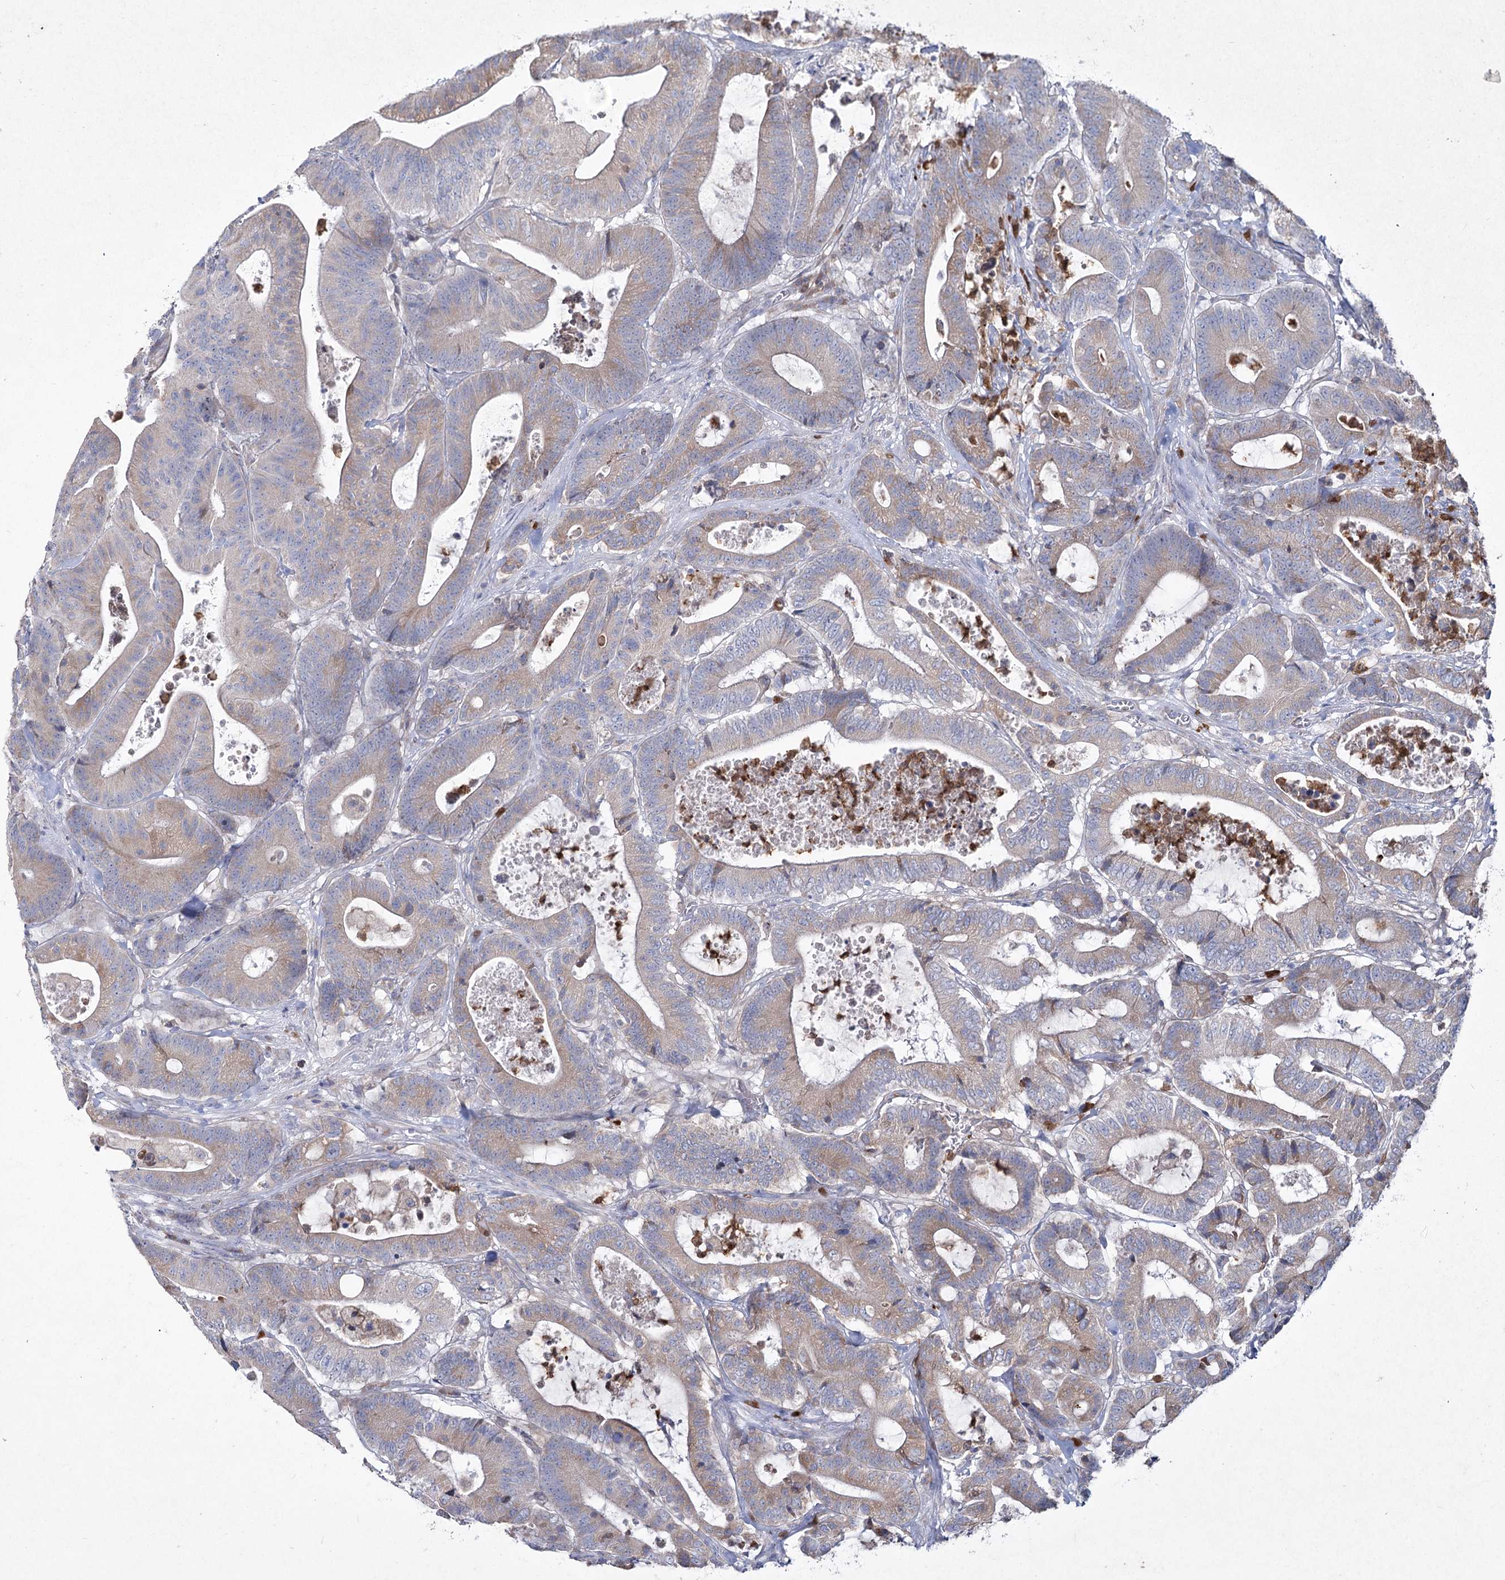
{"staining": {"intensity": "weak", "quantity": "25%-75%", "location": "cytoplasmic/membranous"}, "tissue": "colorectal cancer", "cell_type": "Tumor cells", "image_type": "cancer", "snomed": [{"axis": "morphology", "description": "Adenocarcinoma, NOS"}, {"axis": "topography", "description": "Colon"}], "caption": "There is low levels of weak cytoplasmic/membranous expression in tumor cells of colorectal cancer (adenocarcinoma), as demonstrated by immunohistochemical staining (brown color).", "gene": "NIPAL4", "patient": {"sex": "female", "age": 84}}